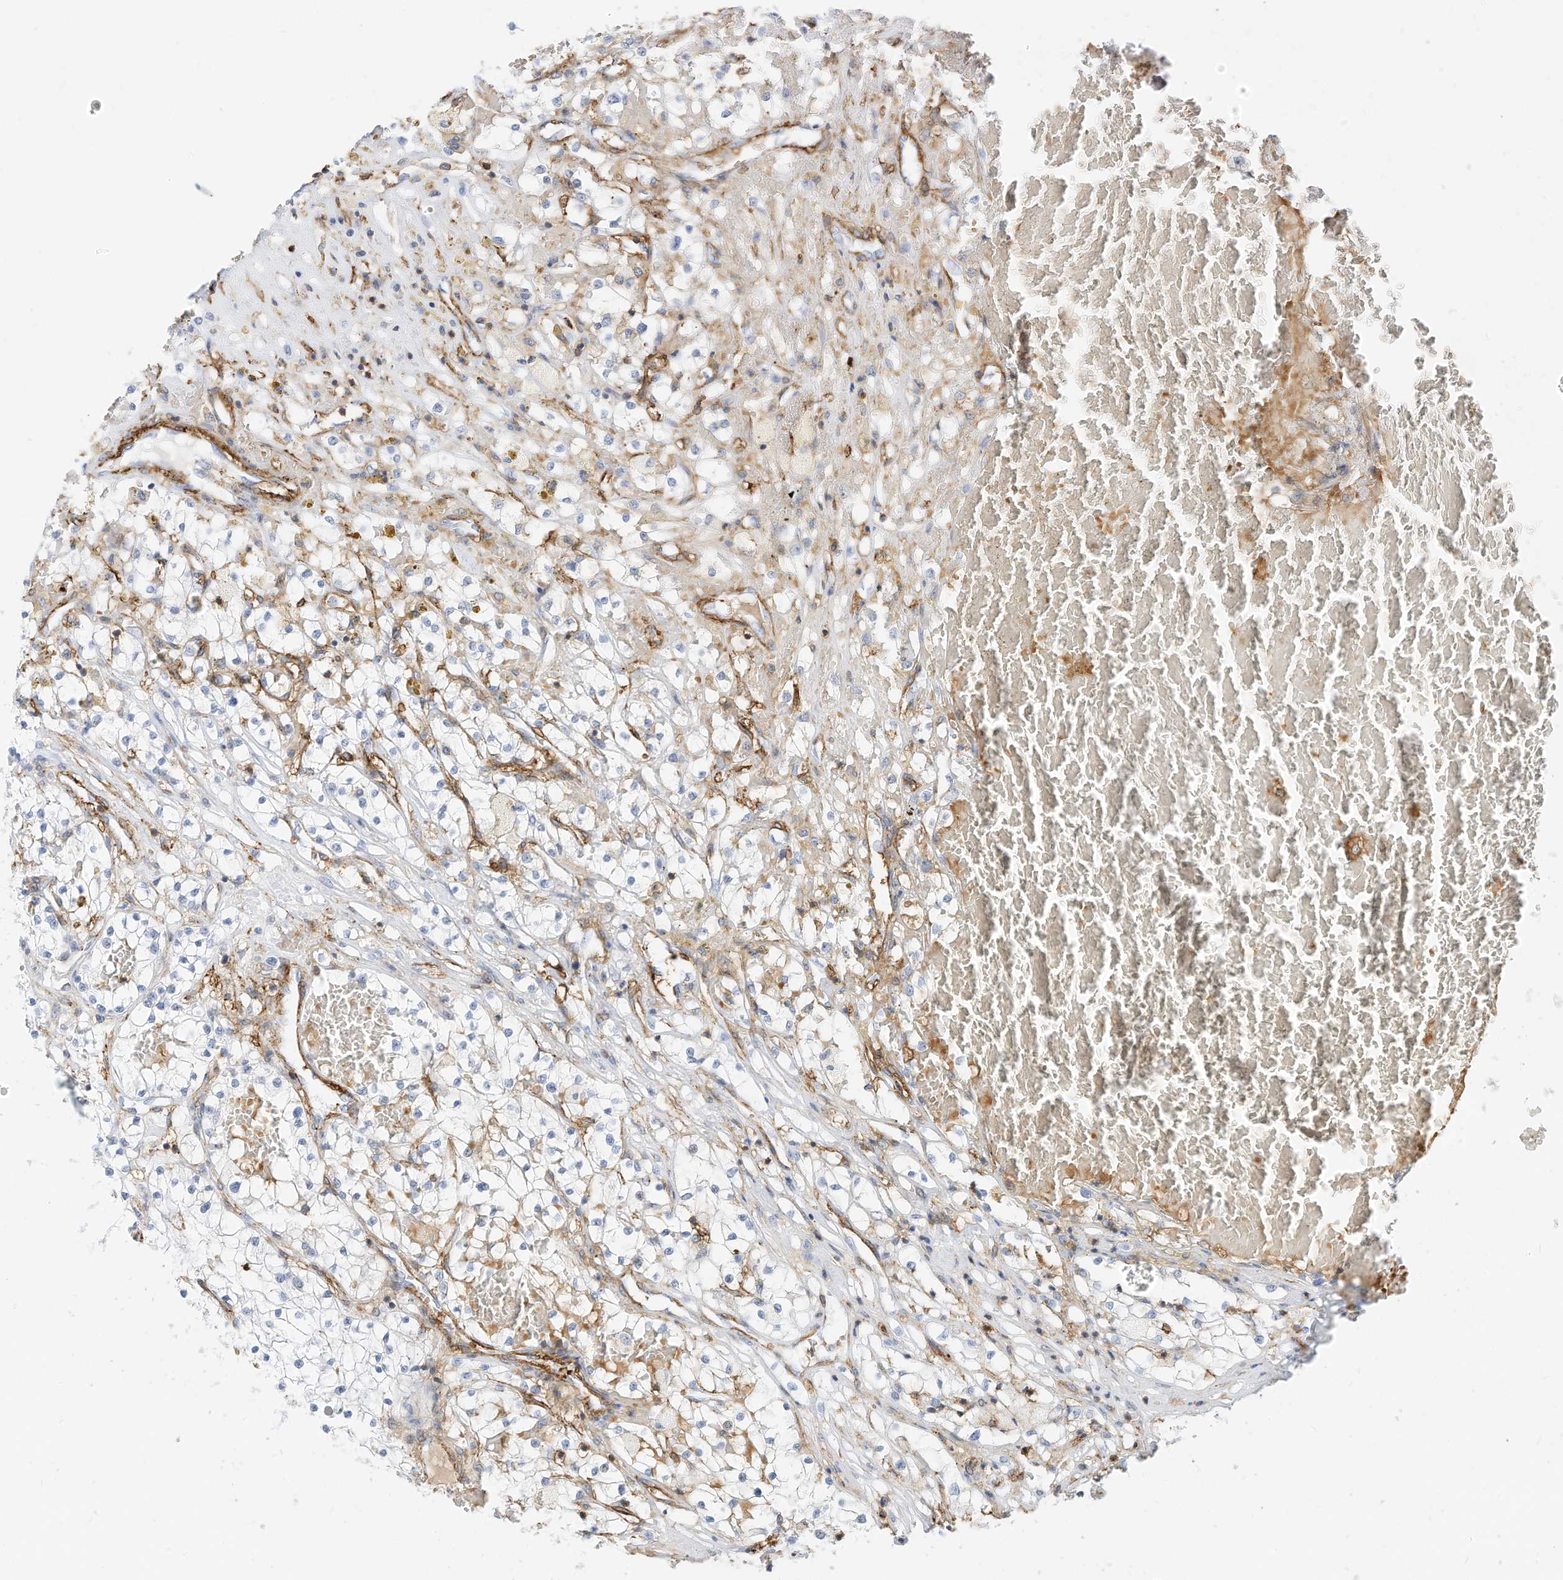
{"staining": {"intensity": "negative", "quantity": "none", "location": "none"}, "tissue": "renal cancer", "cell_type": "Tumor cells", "image_type": "cancer", "snomed": [{"axis": "morphology", "description": "Normal tissue, NOS"}, {"axis": "morphology", "description": "Adenocarcinoma, NOS"}, {"axis": "topography", "description": "Kidney"}], "caption": "An image of human renal cancer (adenocarcinoma) is negative for staining in tumor cells.", "gene": "TXNDC9", "patient": {"sex": "male", "age": 68}}